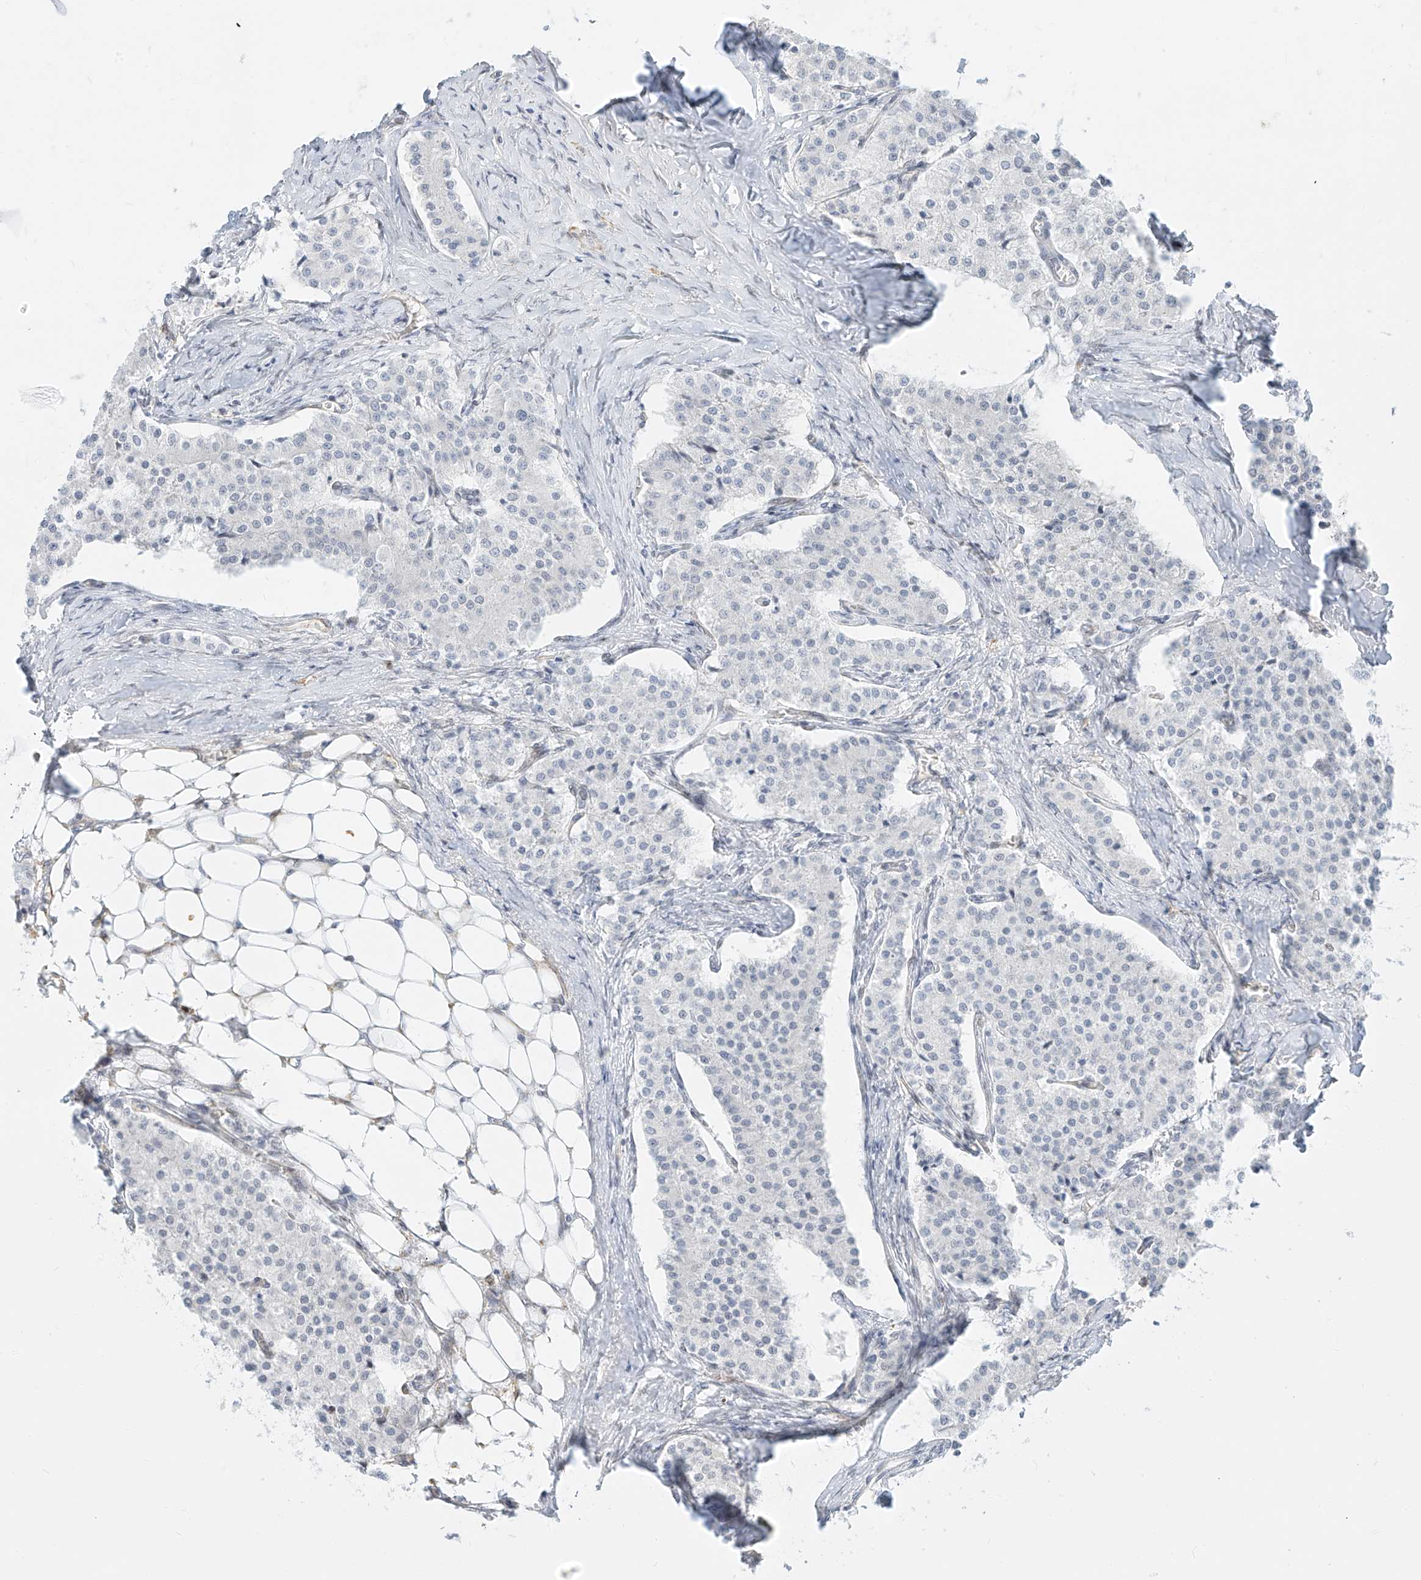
{"staining": {"intensity": "negative", "quantity": "none", "location": "none"}, "tissue": "carcinoid", "cell_type": "Tumor cells", "image_type": "cancer", "snomed": [{"axis": "morphology", "description": "Carcinoid, malignant, NOS"}, {"axis": "topography", "description": "Colon"}], "caption": "DAB immunohistochemical staining of carcinoid demonstrates no significant expression in tumor cells.", "gene": "NHSL1", "patient": {"sex": "female", "age": 52}}